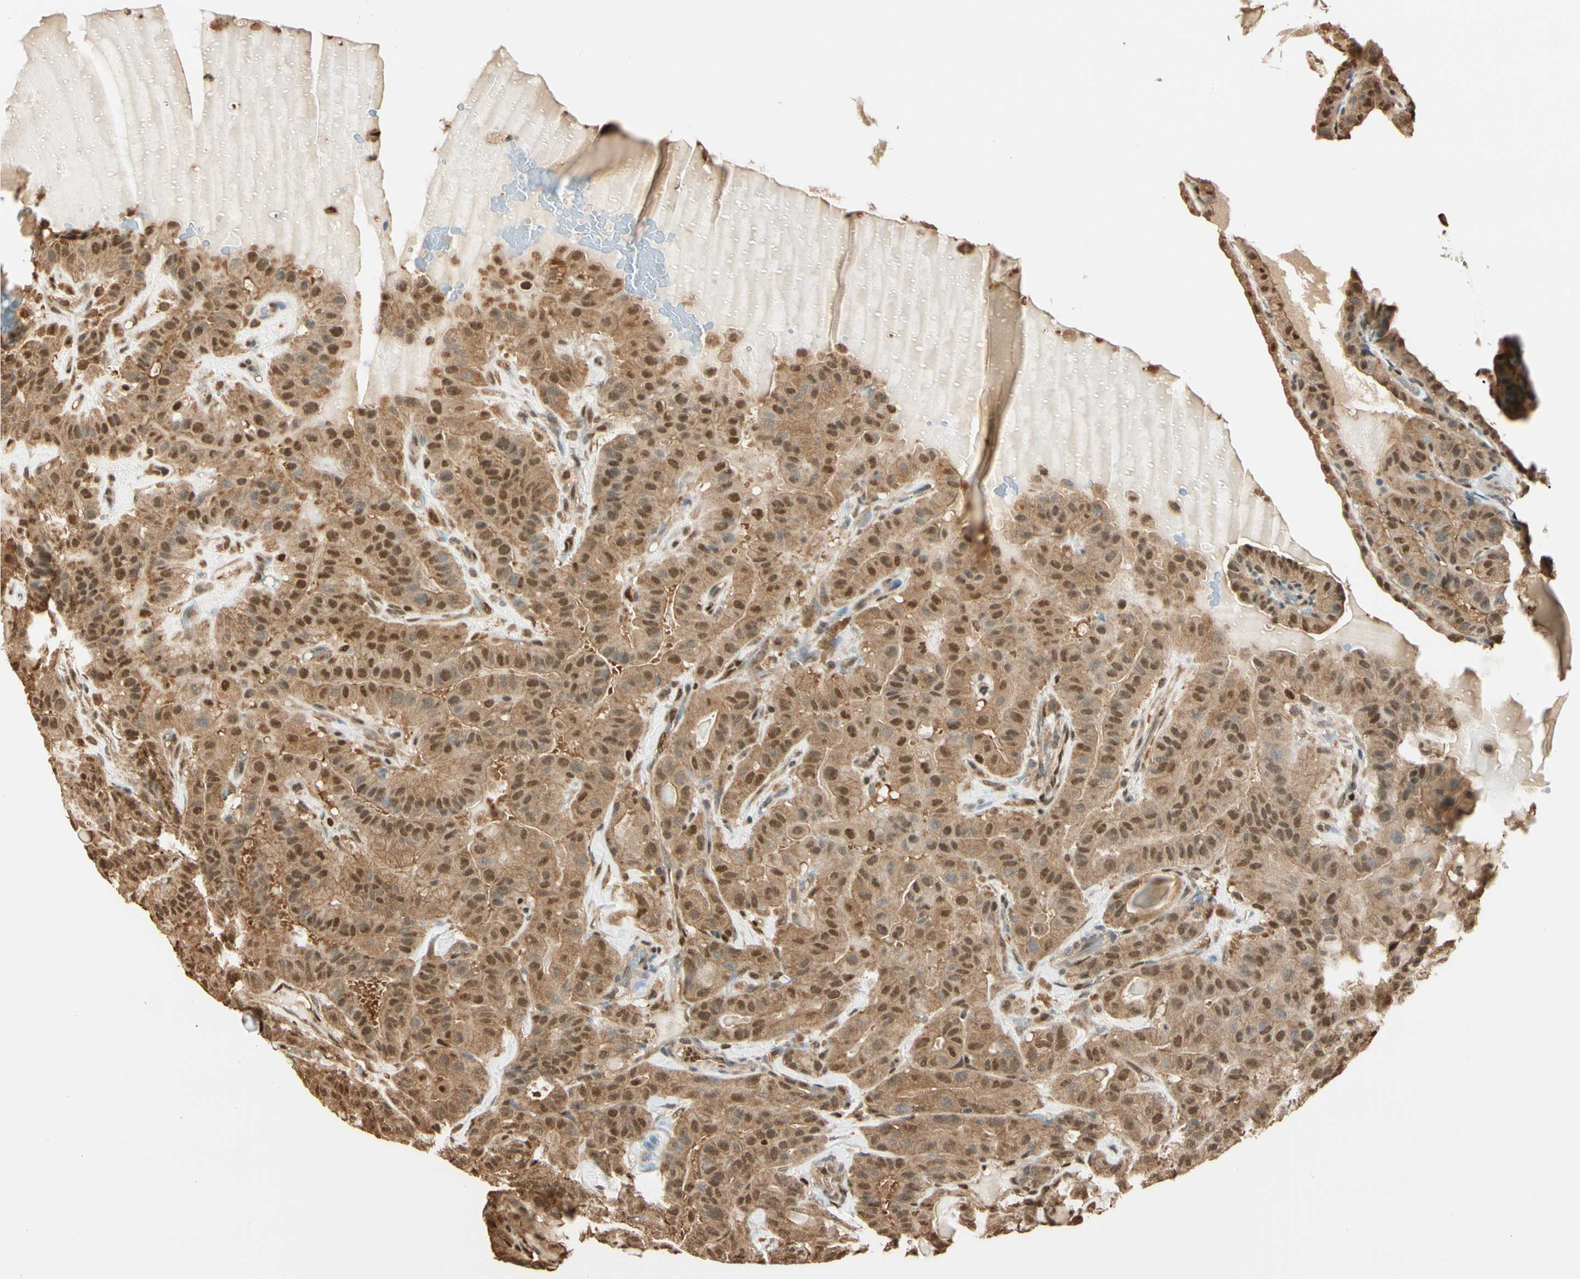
{"staining": {"intensity": "moderate", "quantity": ">75%", "location": "cytoplasmic/membranous,nuclear"}, "tissue": "thyroid cancer", "cell_type": "Tumor cells", "image_type": "cancer", "snomed": [{"axis": "morphology", "description": "Papillary adenocarcinoma, NOS"}, {"axis": "topography", "description": "Thyroid gland"}], "caption": "This micrograph exhibits immunohistochemistry (IHC) staining of thyroid papillary adenocarcinoma, with medium moderate cytoplasmic/membranous and nuclear positivity in approximately >75% of tumor cells.", "gene": "PNCK", "patient": {"sex": "male", "age": 77}}